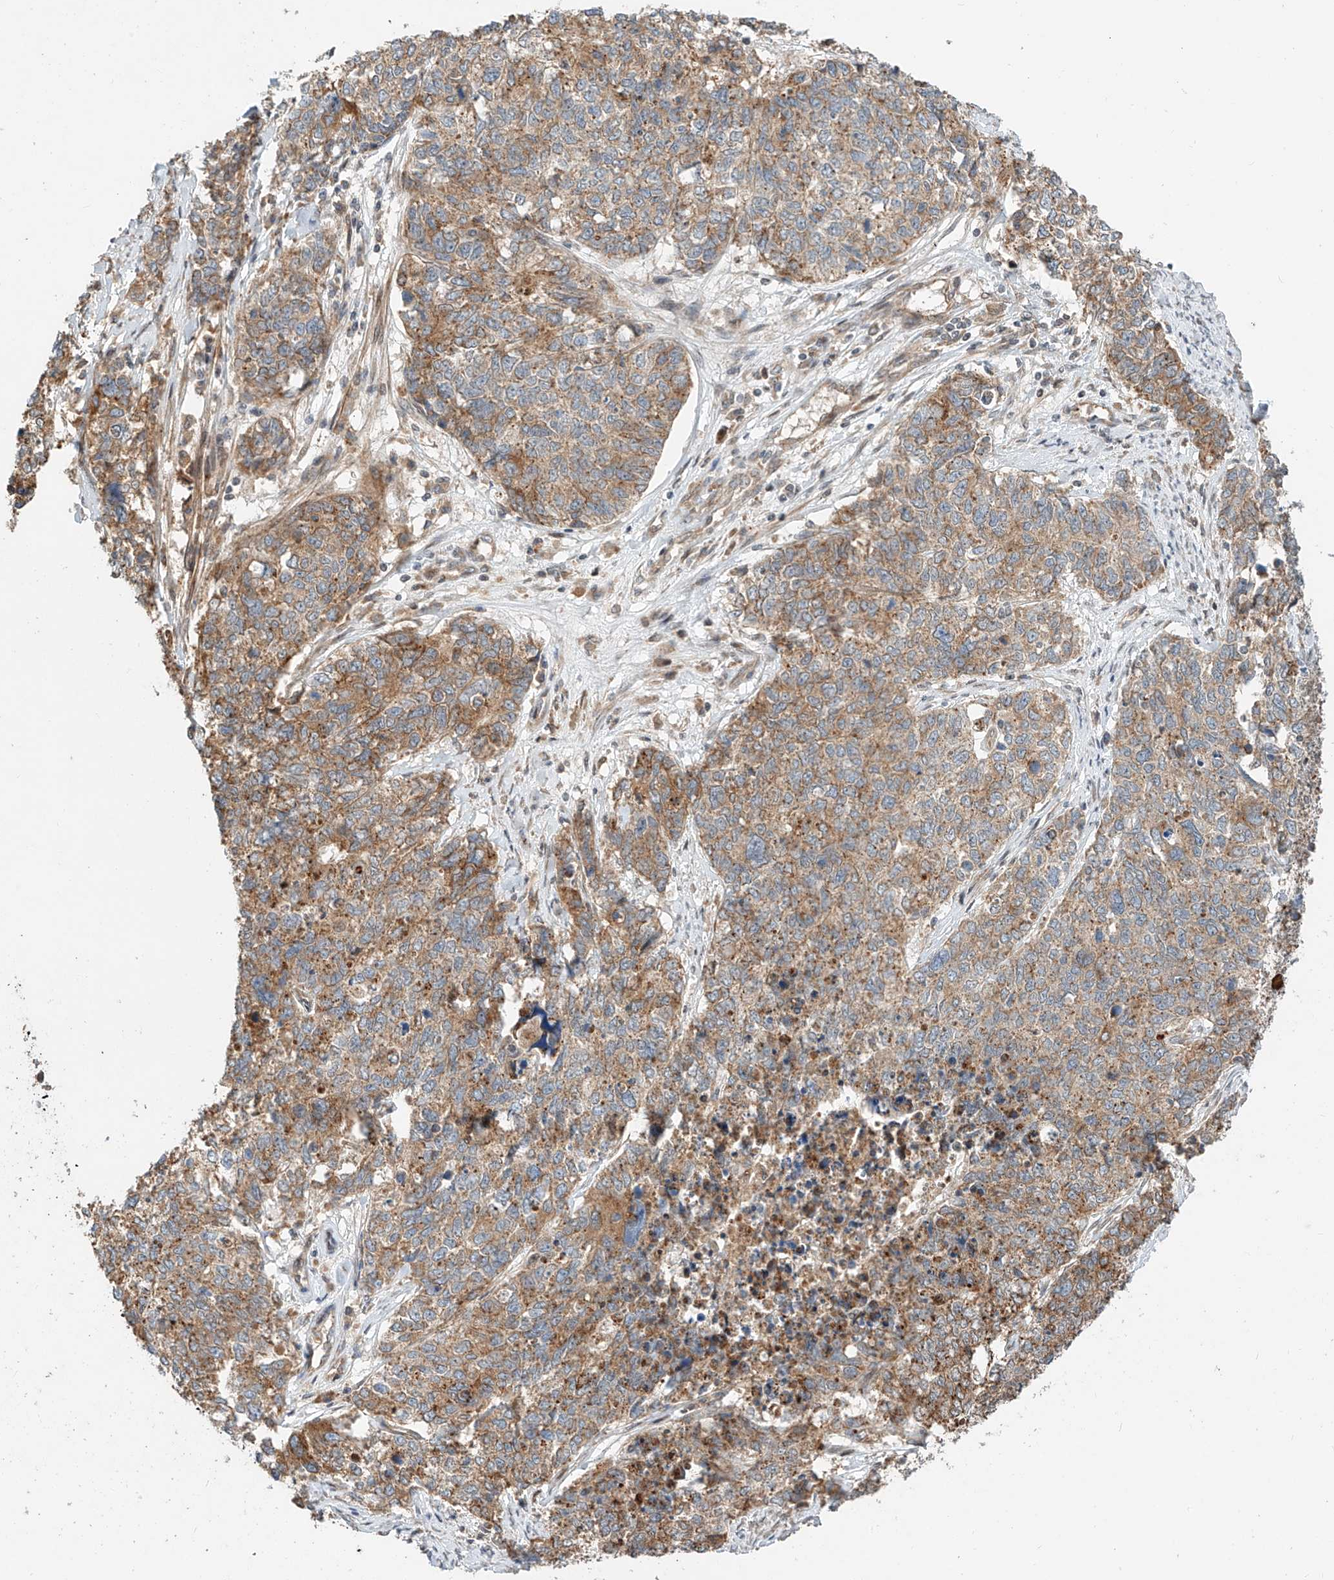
{"staining": {"intensity": "moderate", "quantity": ">75%", "location": "cytoplasmic/membranous"}, "tissue": "cervical cancer", "cell_type": "Tumor cells", "image_type": "cancer", "snomed": [{"axis": "morphology", "description": "Squamous cell carcinoma, NOS"}, {"axis": "topography", "description": "Cervix"}], "caption": "Cervical cancer tissue shows moderate cytoplasmic/membranous expression in approximately >75% of tumor cells, visualized by immunohistochemistry. The staining was performed using DAB to visualize the protein expression in brown, while the nuclei were stained in blue with hematoxylin (Magnification: 20x).", "gene": "CPAMD8", "patient": {"sex": "female", "age": 63}}